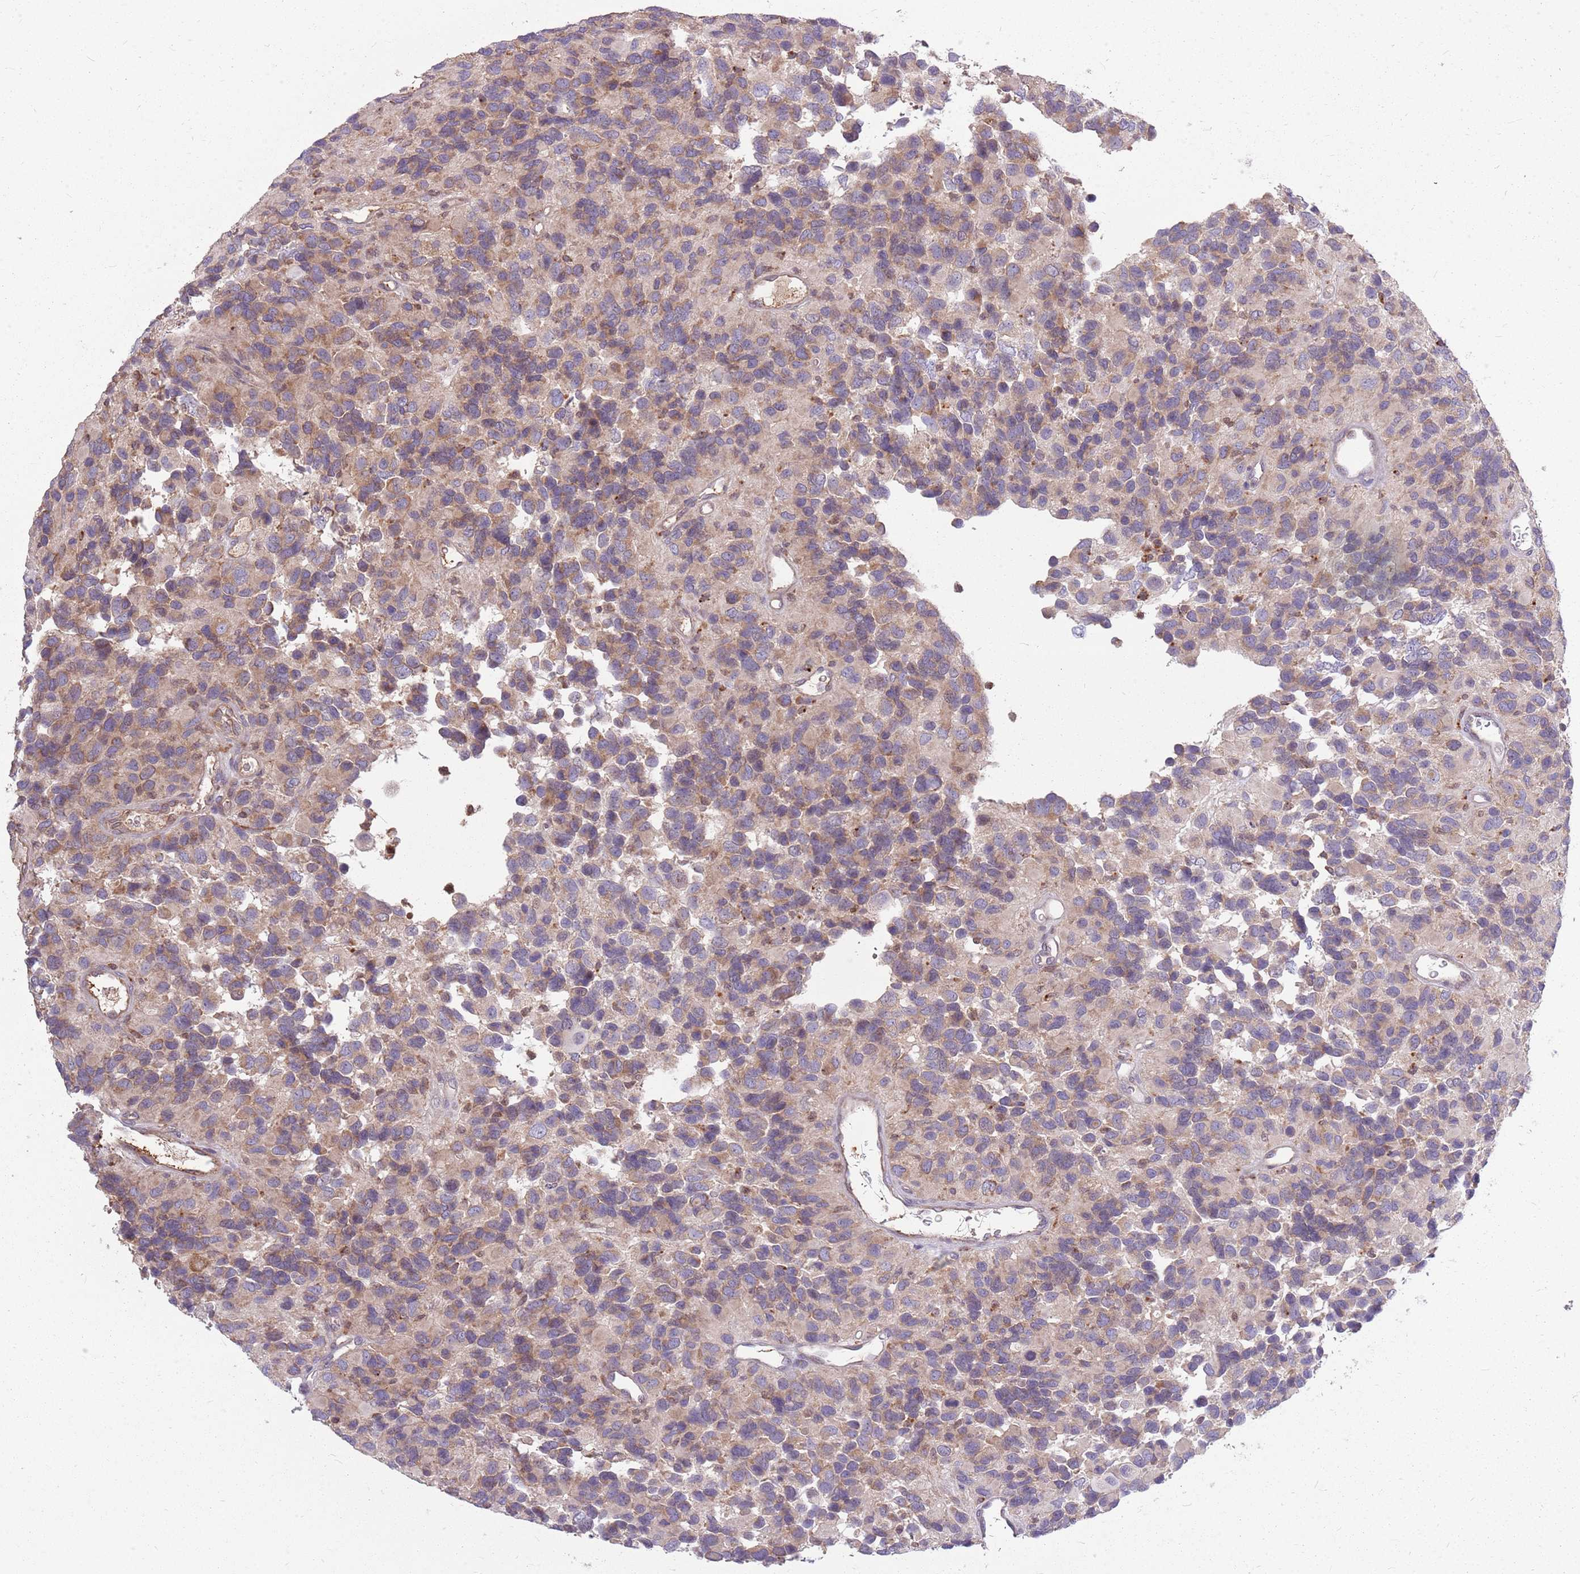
{"staining": {"intensity": "moderate", "quantity": "25%-75%", "location": "cytoplasmic/membranous"}, "tissue": "glioma", "cell_type": "Tumor cells", "image_type": "cancer", "snomed": [{"axis": "morphology", "description": "Glioma, malignant, High grade"}, {"axis": "topography", "description": "Brain"}], "caption": "Immunohistochemistry photomicrograph of glioma stained for a protein (brown), which shows medium levels of moderate cytoplasmic/membranous staining in about 25%-75% of tumor cells.", "gene": "PPP1R27", "patient": {"sex": "male", "age": 77}}